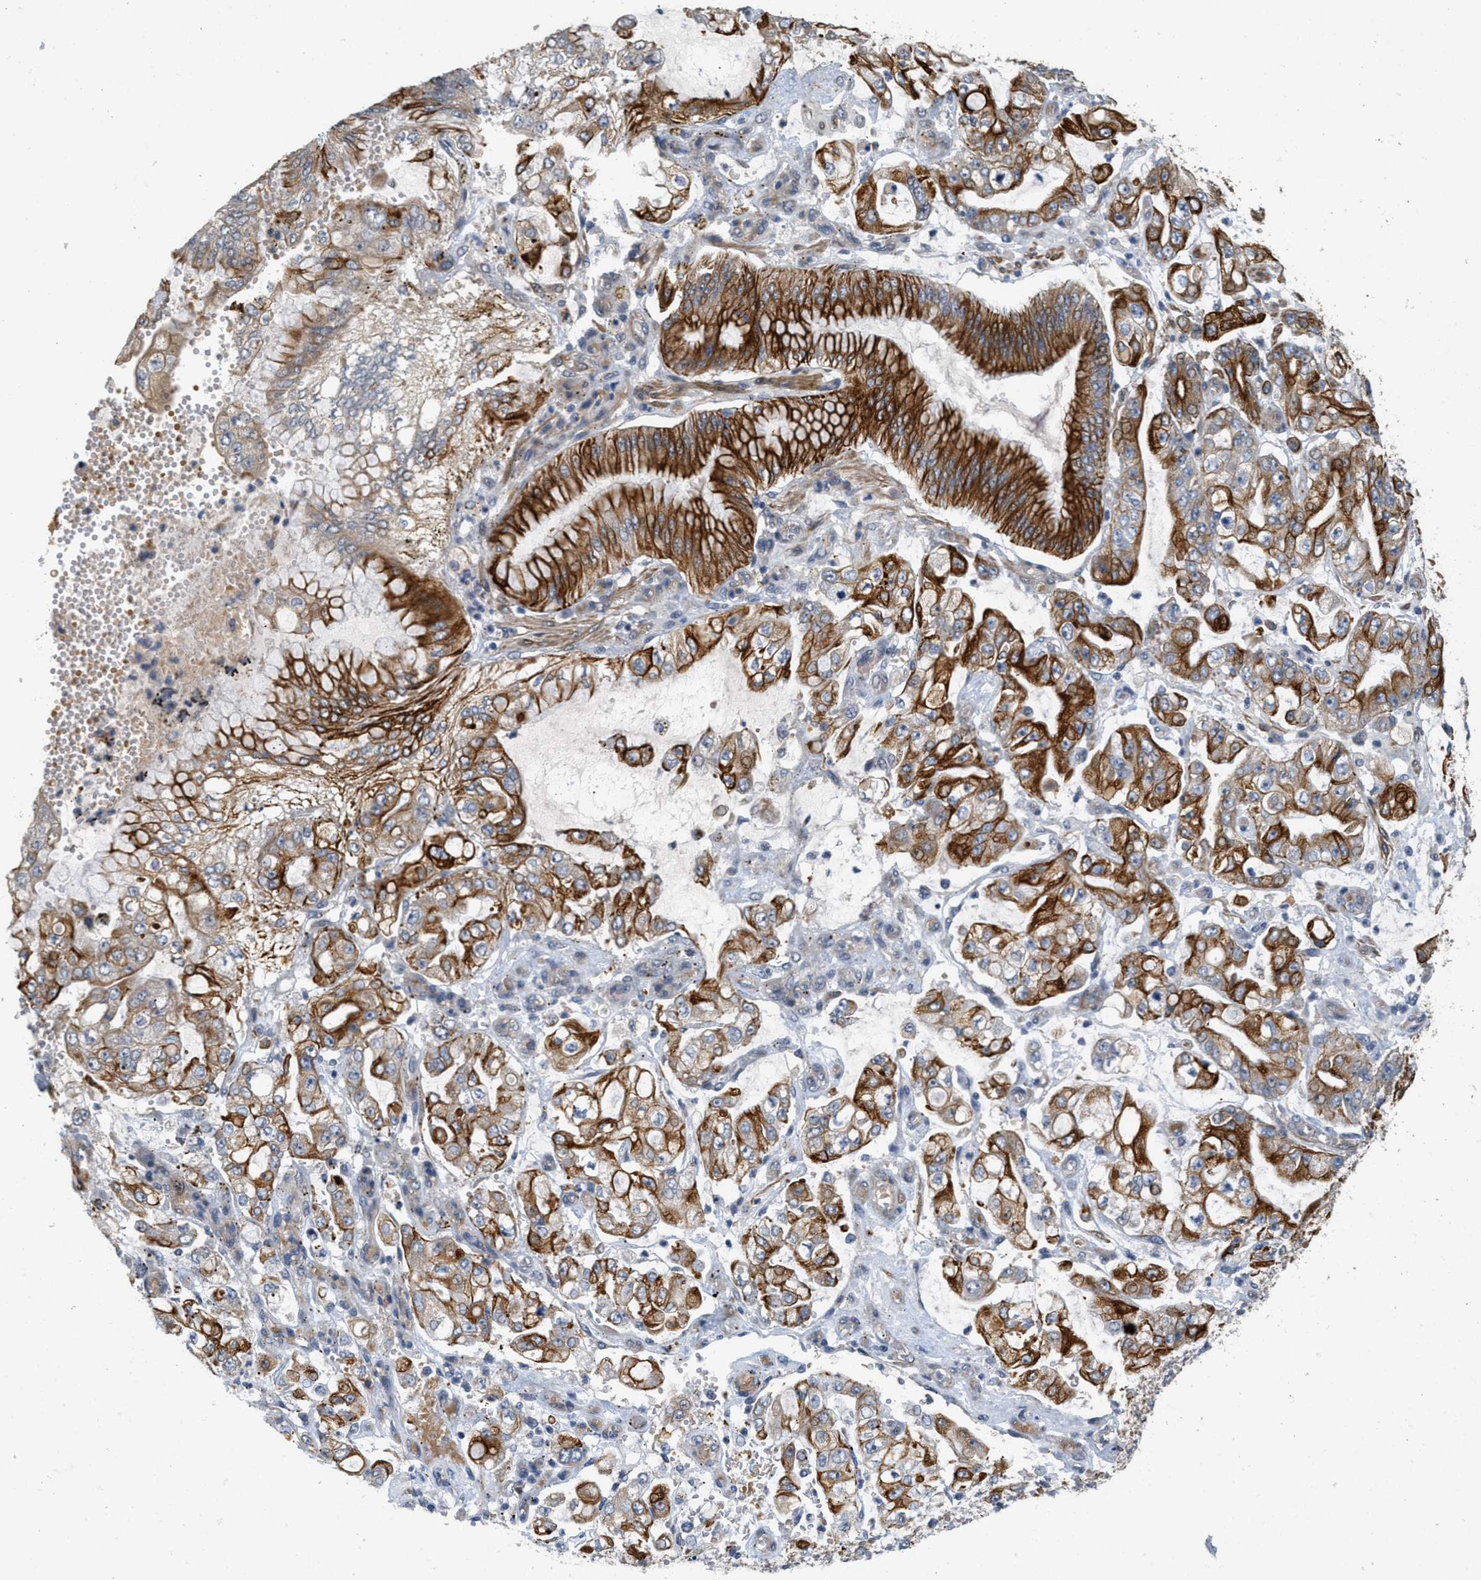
{"staining": {"intensity": "strong", "quantity": ">75%", "location": "cytoplasmic/membranous"}, "tissue": "stomach cancer", "cell_type": "Tumor cells", "image_type": "cancer", "snomed": [{"axis": "morphology", "description": "Adenocarcinoma, NOS"}, {"axis": "topography", "description": "Stomach"}], "caption": "IHC staining of adenocarcinoma (stomach), which demonstrates high levels of strong cytoplasmic/membranous staining in about >75% of tumor cells indicating strong cytoplasmic/membranous protein positivity. The staining was performed using DAB (3,3'-diaminobenzidine) (brown) for protein detection and nuclei were counterstained in hematoxylin (blue).", "gene": "MRS2", "patient": {"sex": "male", "age": 76}}